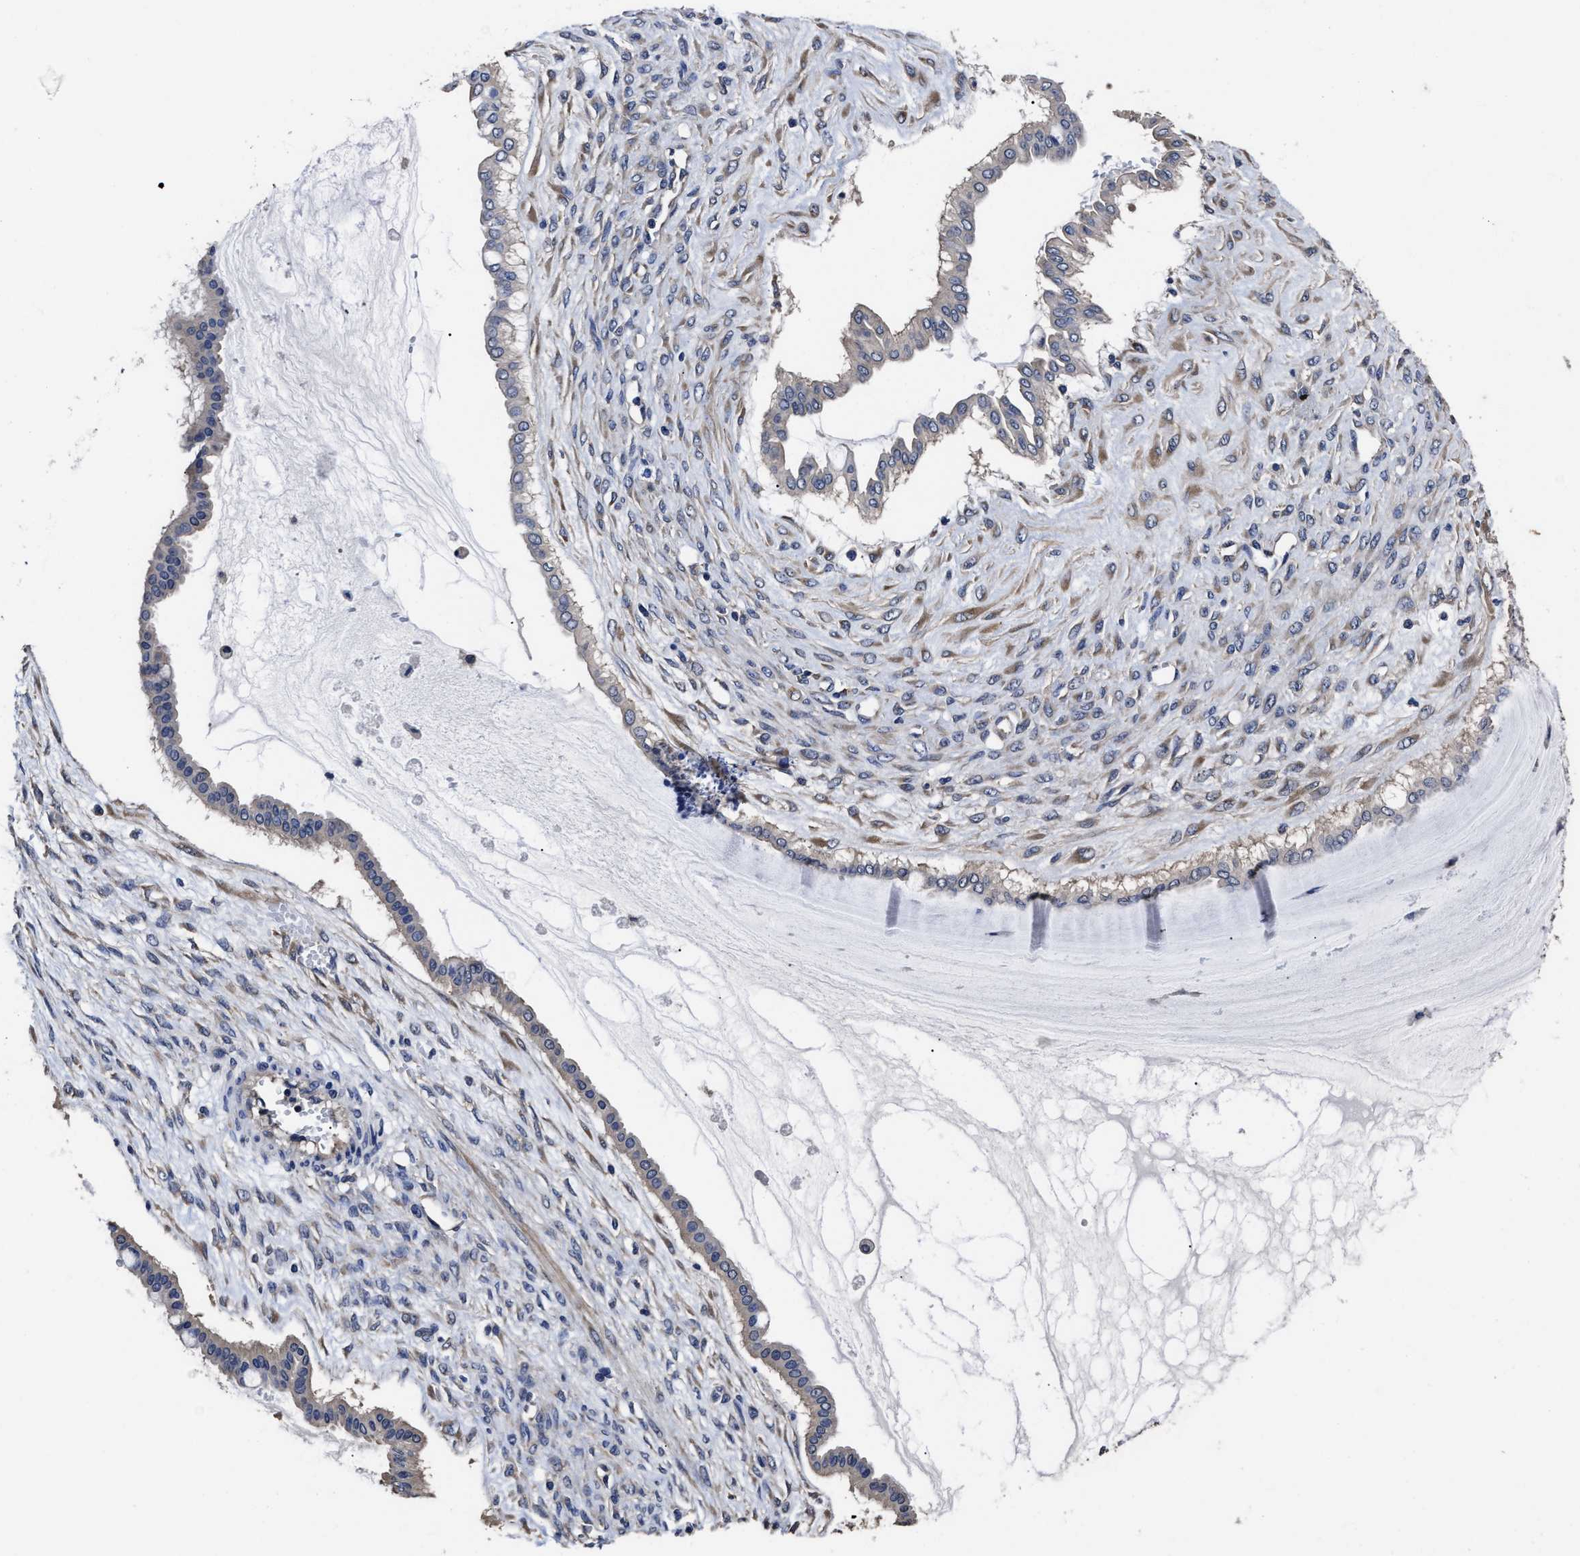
{"staining": {"intensity": "negative", "quantity": "none", "location": "none"}, "tissue": "ovarian cancer", "cell_type": "Tumor cells", "image_type": "cancer", "snomed": [{"axis": "morphology", "description": "Cystadenocarcinoma, mucinous, NOS"}, {"axis": "topography", "description": "Ovary"}], "caption": "Image shows no significant protein expression in tumor cells of ovarian mucinous cystadenocarcinoma.", "gene": "AVEN", "patient": {"sex": "female", "age": 73}}